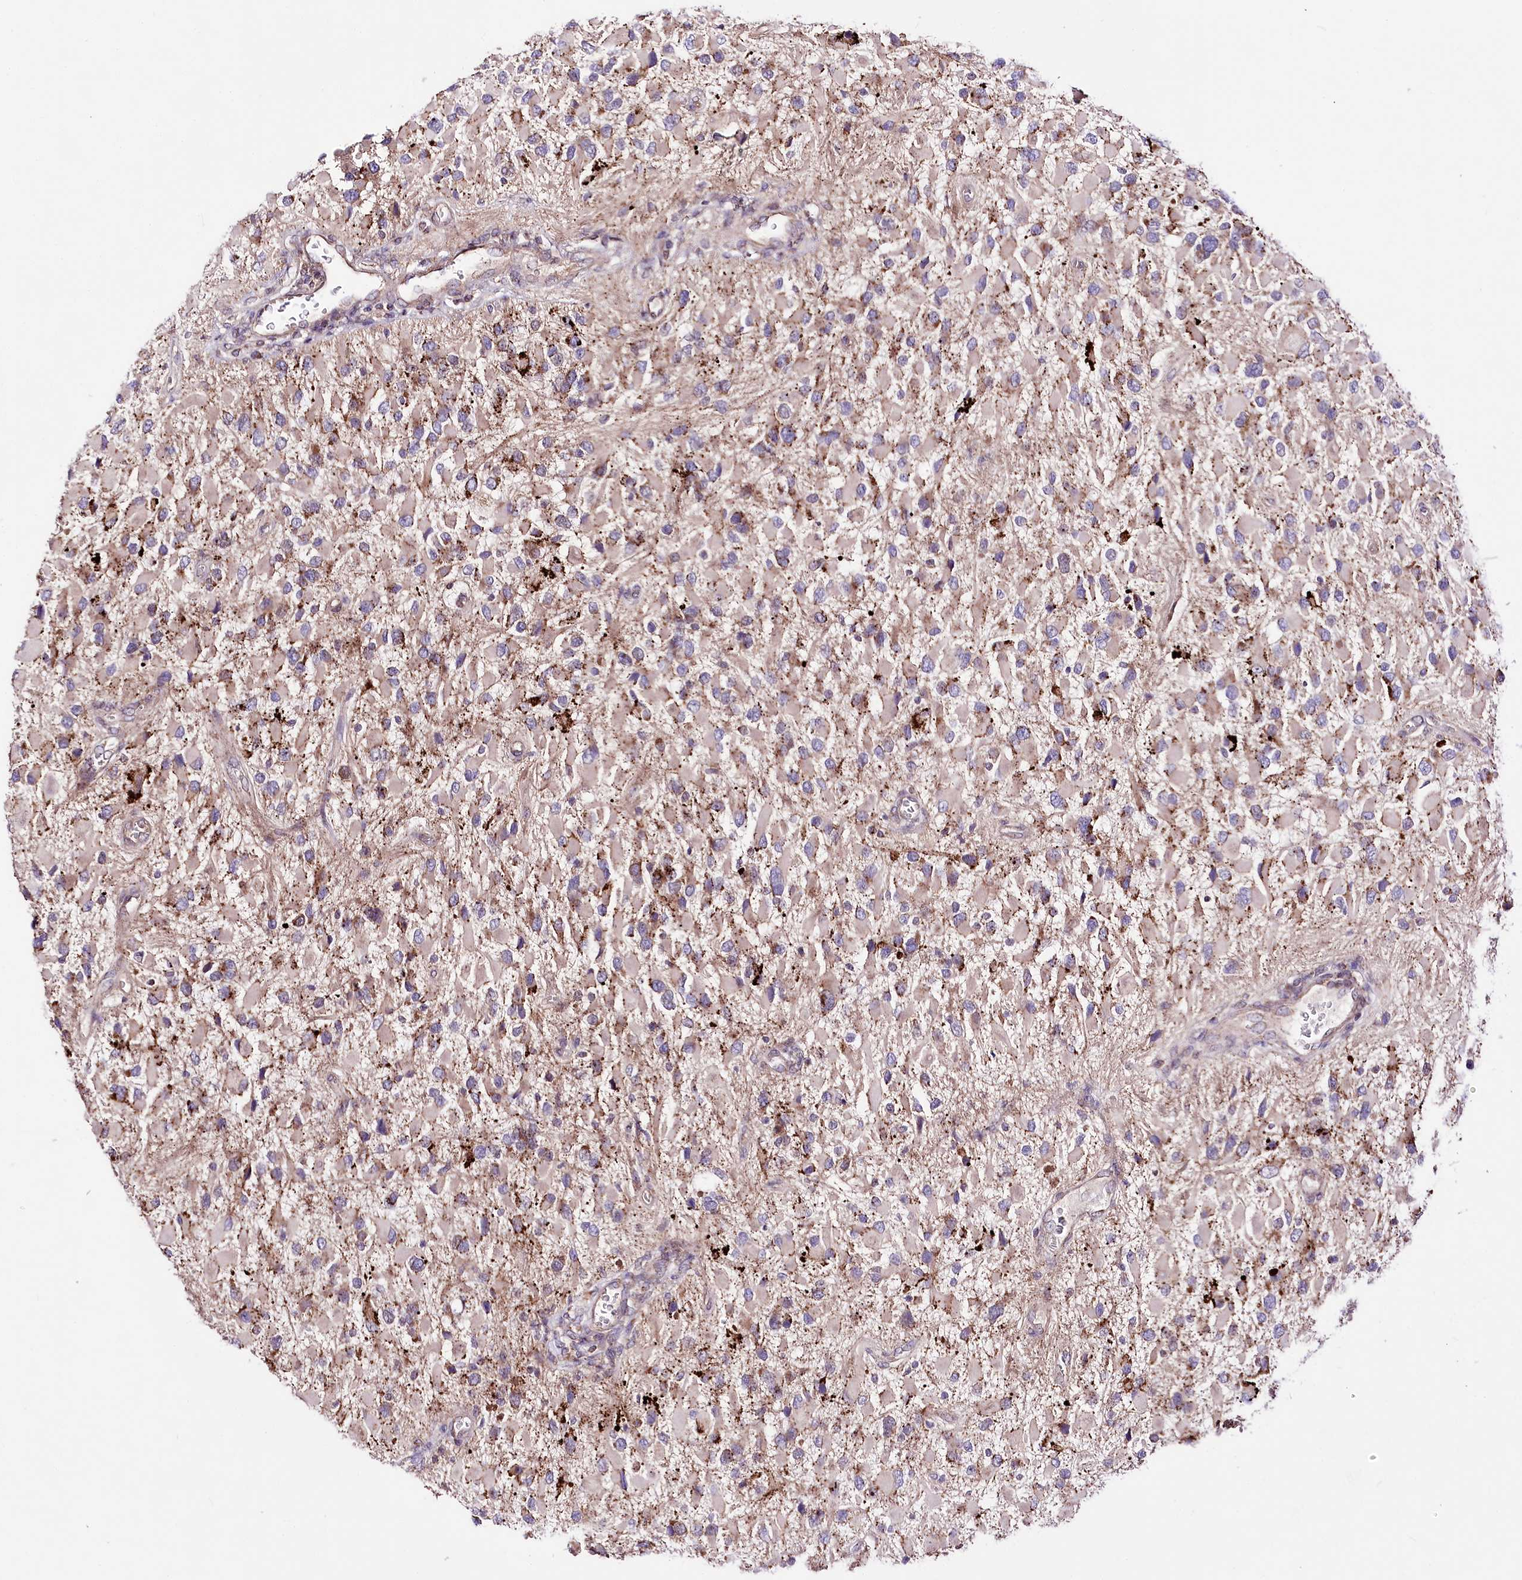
{"staining": {"intensity": "moderate", "quantity": "<25%", "location": "cytoplasmic/membranous"}, "tissue": "glioma", "cell_type": "Tumor cells", "image_type": "cancer", "snomed": [{"axis": "morphology", "description": "Glioma, malignant, High grade"}, {"axis": "topography", "description": "Brain"}], "caption": "Protein expression analysis of glioma reveals moderate cytoplasmic/membranous positivity in about <25% of tumor cells.", "gene": "ATE1", "patient": {"sex": "male", "age": 53}}